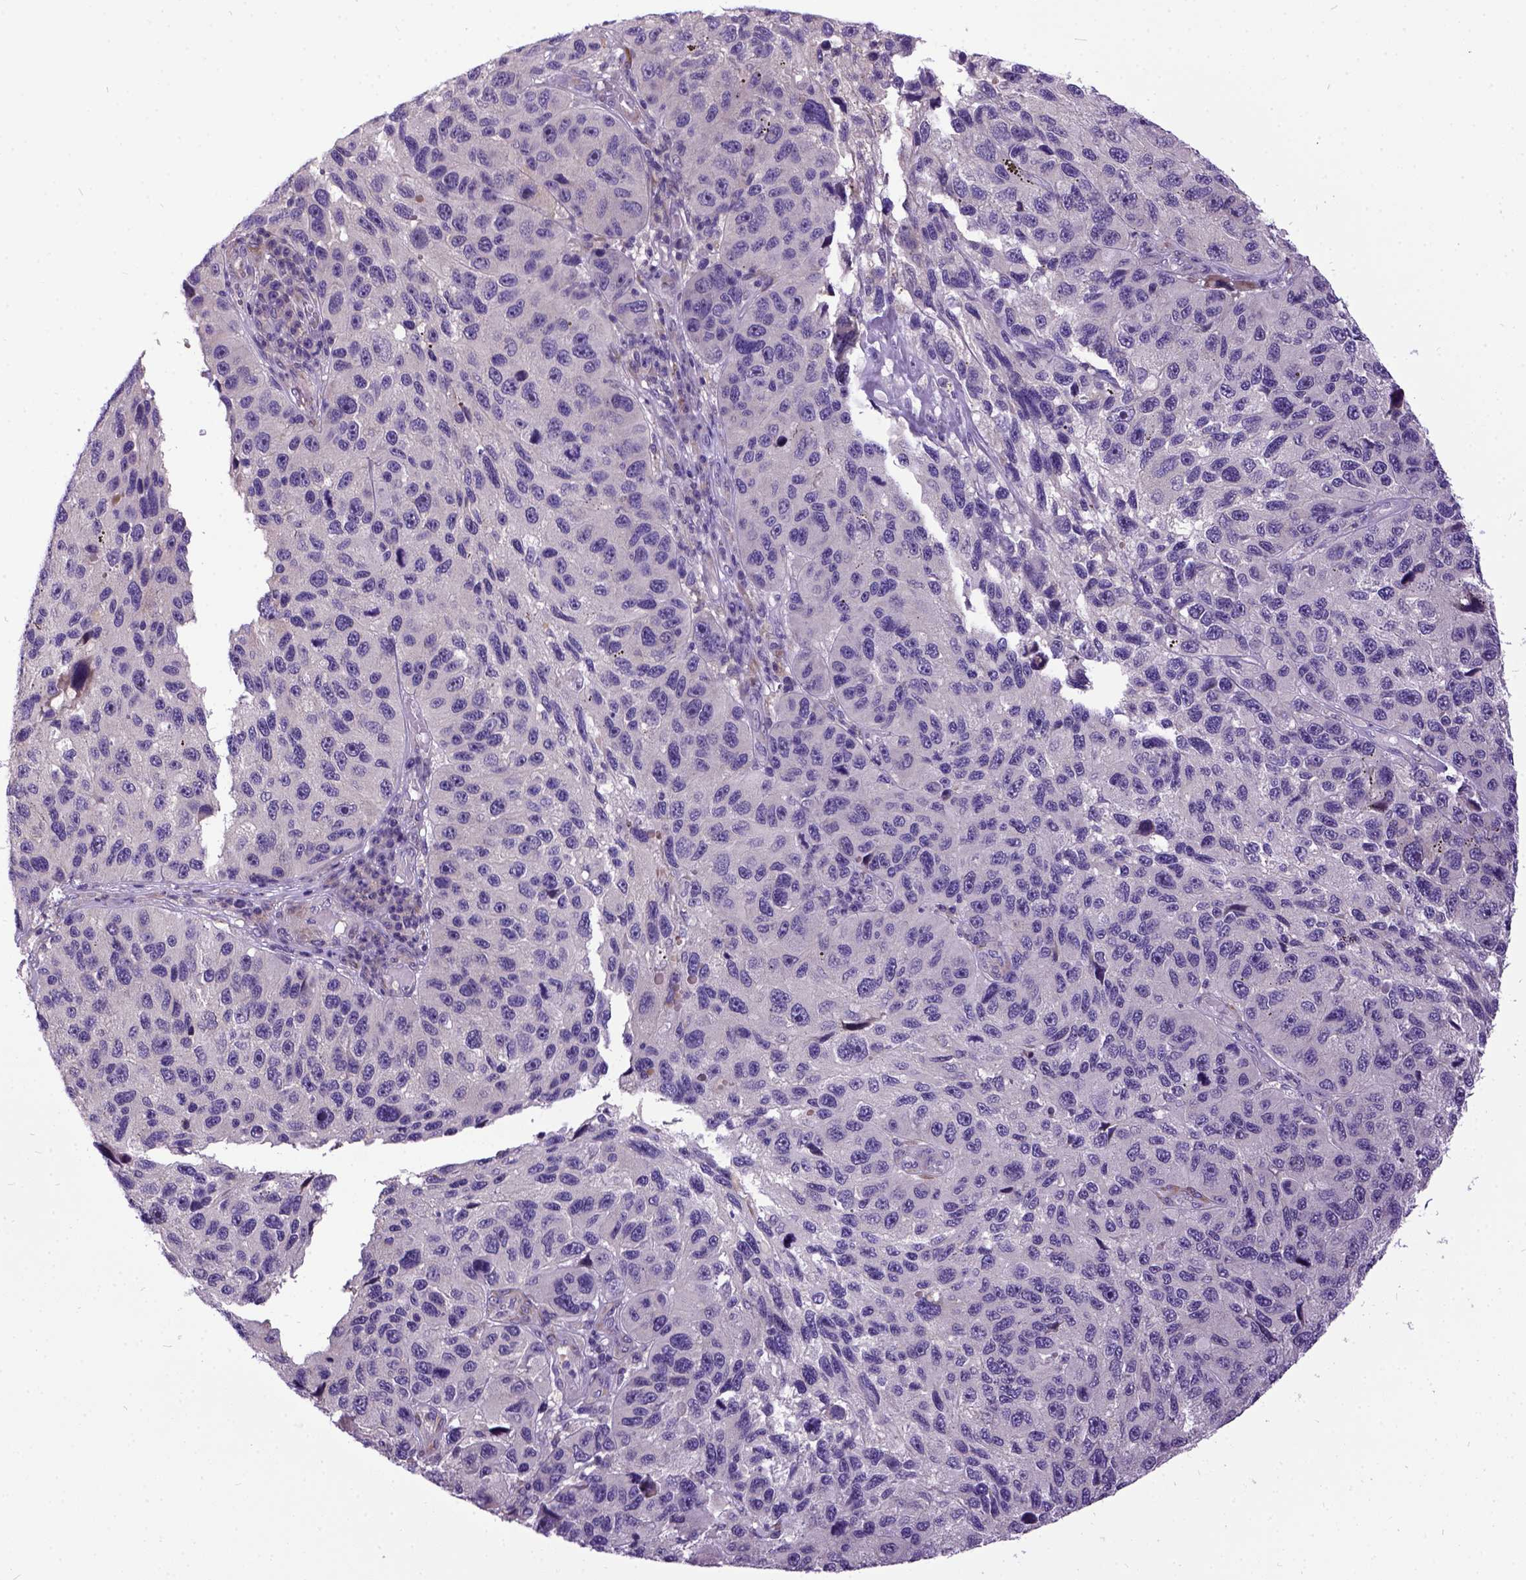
{"staining": {"intensity": "negative", "quantity": "none", "location": "none"}, "tissue": "melanoma", "cell_type": "Tumor cells", "image_type": "cancer", "snomed": [{"axis": "morphology", "description": "Malignant melanoma, NOS"}, {"axis": "topography", "description": "Skin"}], "caption": "Malignant melanoma stained for a protein using immunohistochemistry reveals no expression tumor cells.", "gene": "NEK5", "patient": {"sex": "male", "age": 53}}